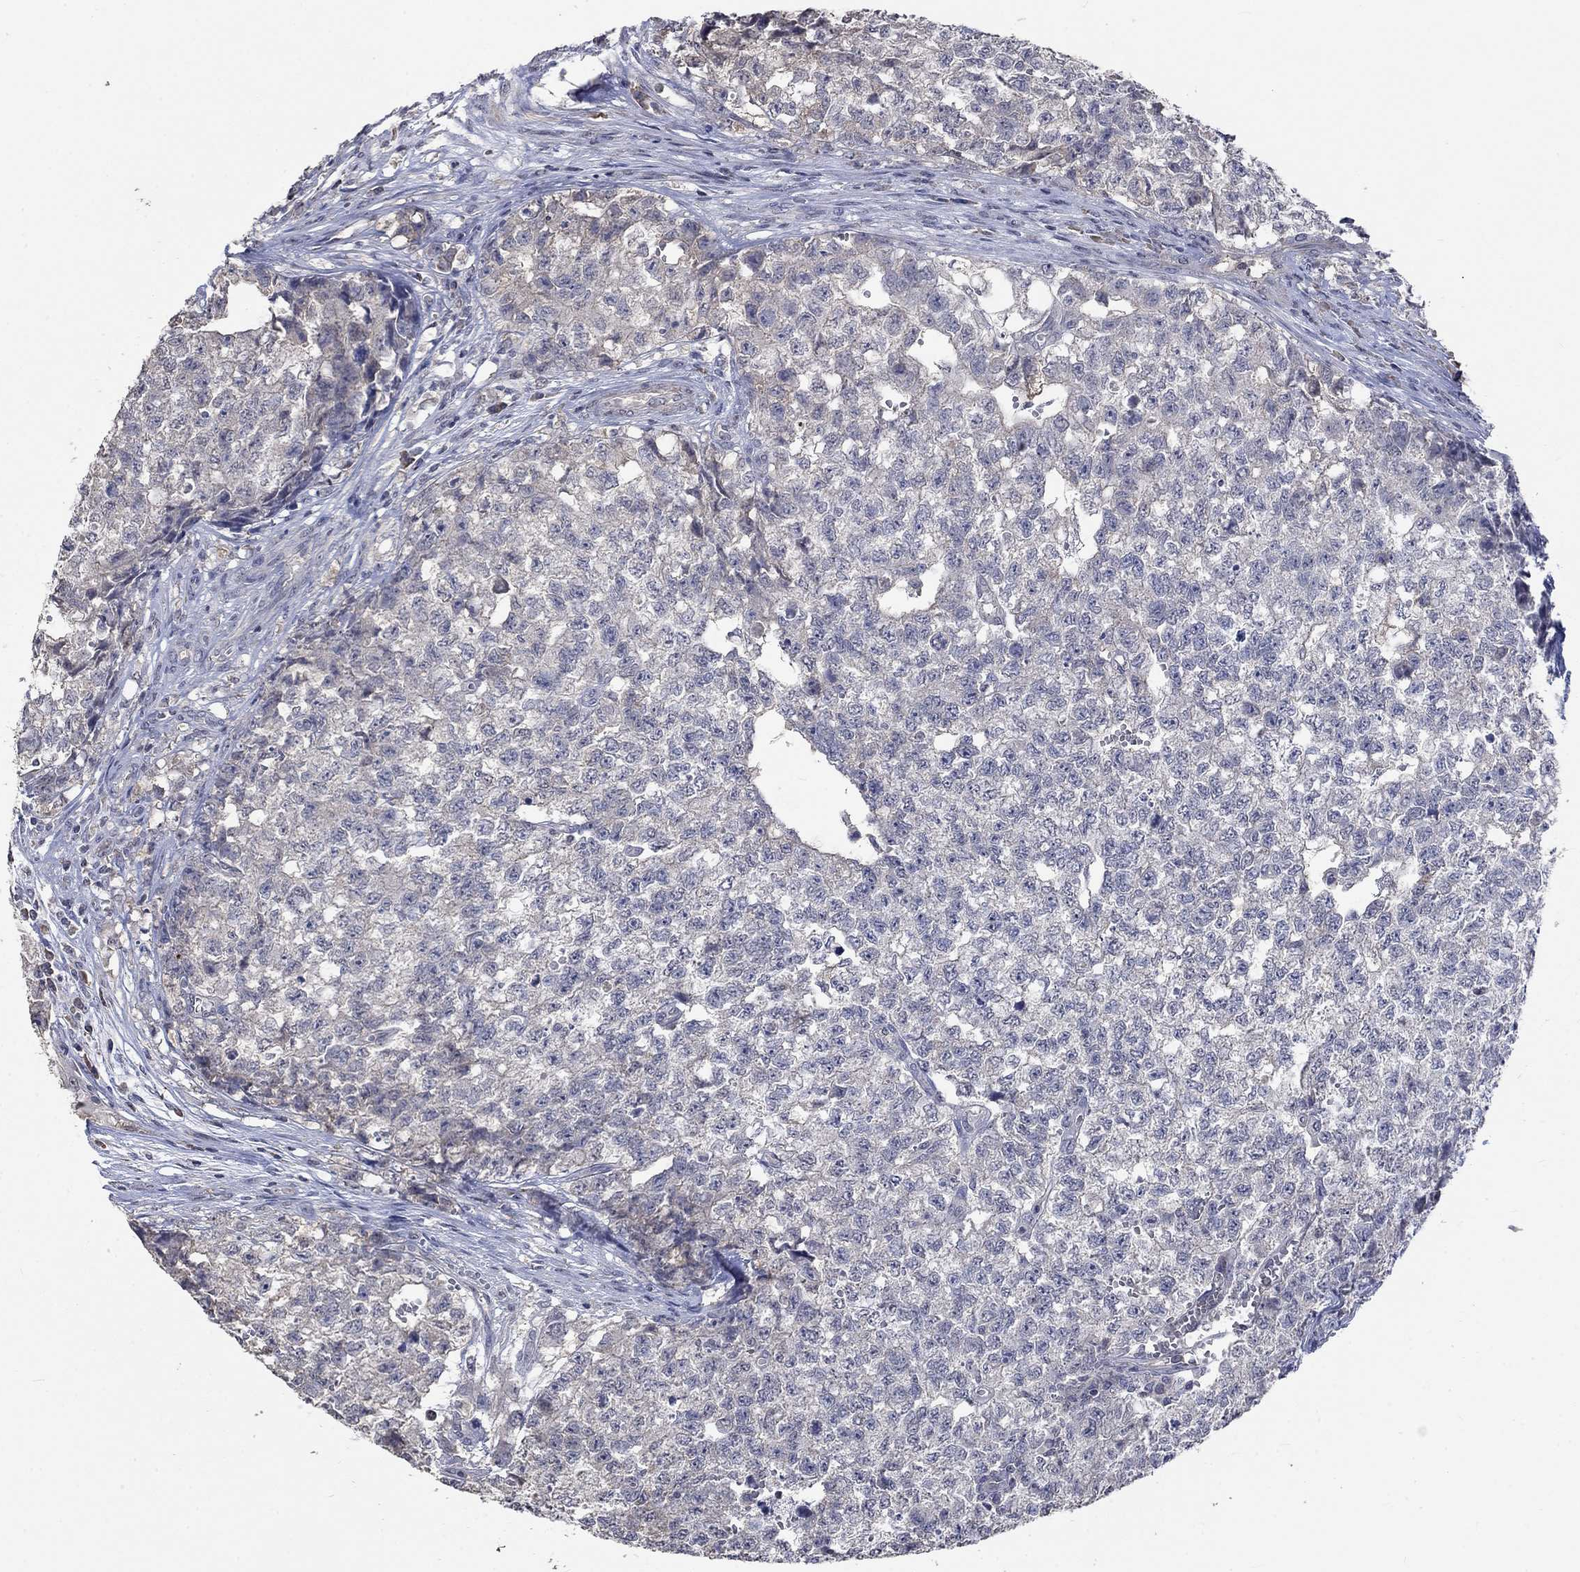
{"staining": {"intensity": "negative", "quantity": "none", "location": "none"}, "tissue": "testis cancer", "cell_type": "Tumor cells", "image_type": "cancer", "snomed": [{"axis": "morphology", "description": "Seminoma, NOS"}, {"axis": "morphology", "description": "Carcinoma, Embryonal, NOS"}, {"axis": "topography", "description": "Testis"}], "caption": "IHC of testis seminoma displays no expression in tumor cells. (Brightfield microscopy of DAB (3,3'-diaminobenzidine) immunohistochemistry (IHC) at high magnification).", "gene": "ZBTB18", "patient": {"sex": "male", "age": 22}}